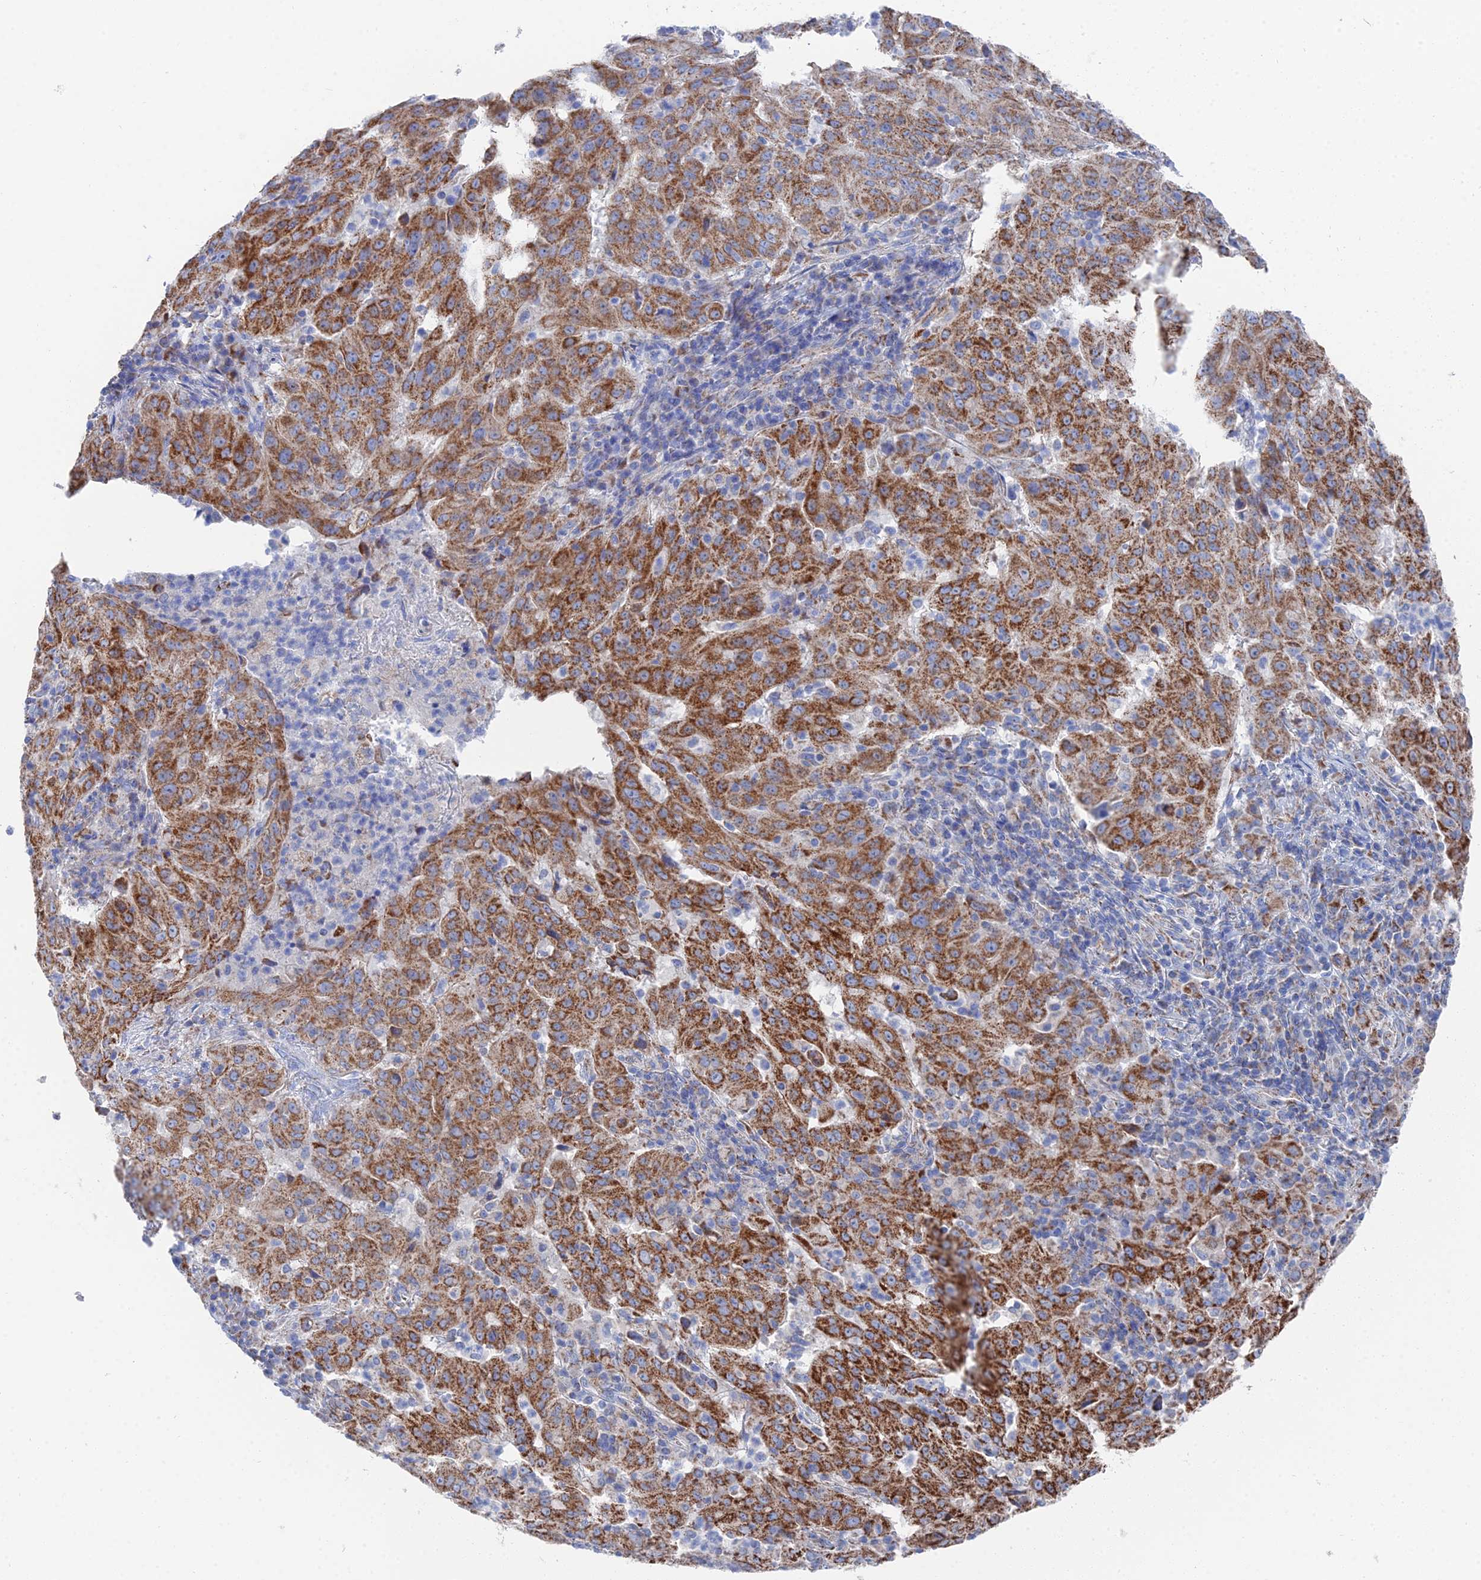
{"staining": {"intensity": "strong", "quantity": ">75%", "location": "cytoplasmic/membranous"}, "tissue": "pancreatic cancer", "cell_type": "Tumor cells", "image_type": "cancer", "snomed": [{"axis": "morphology", "description": "Adenocarcinoma, NOS"}, {"axis": "topography", "description": "Pancreas"}], "caption": "Immunohistochemical staining of human pancreatic cancer (adenocarcinoma) exhibits high levels of strong cytoplasmic/membranous protein positivity in approximately >75% of tumor cells. (Stains: DAB in brown, nuclei in blue, Microscopy: brightfield microscopy at high magnification).", "gene": "IFT80", "patient": {"sex": "male", "age": 63}}